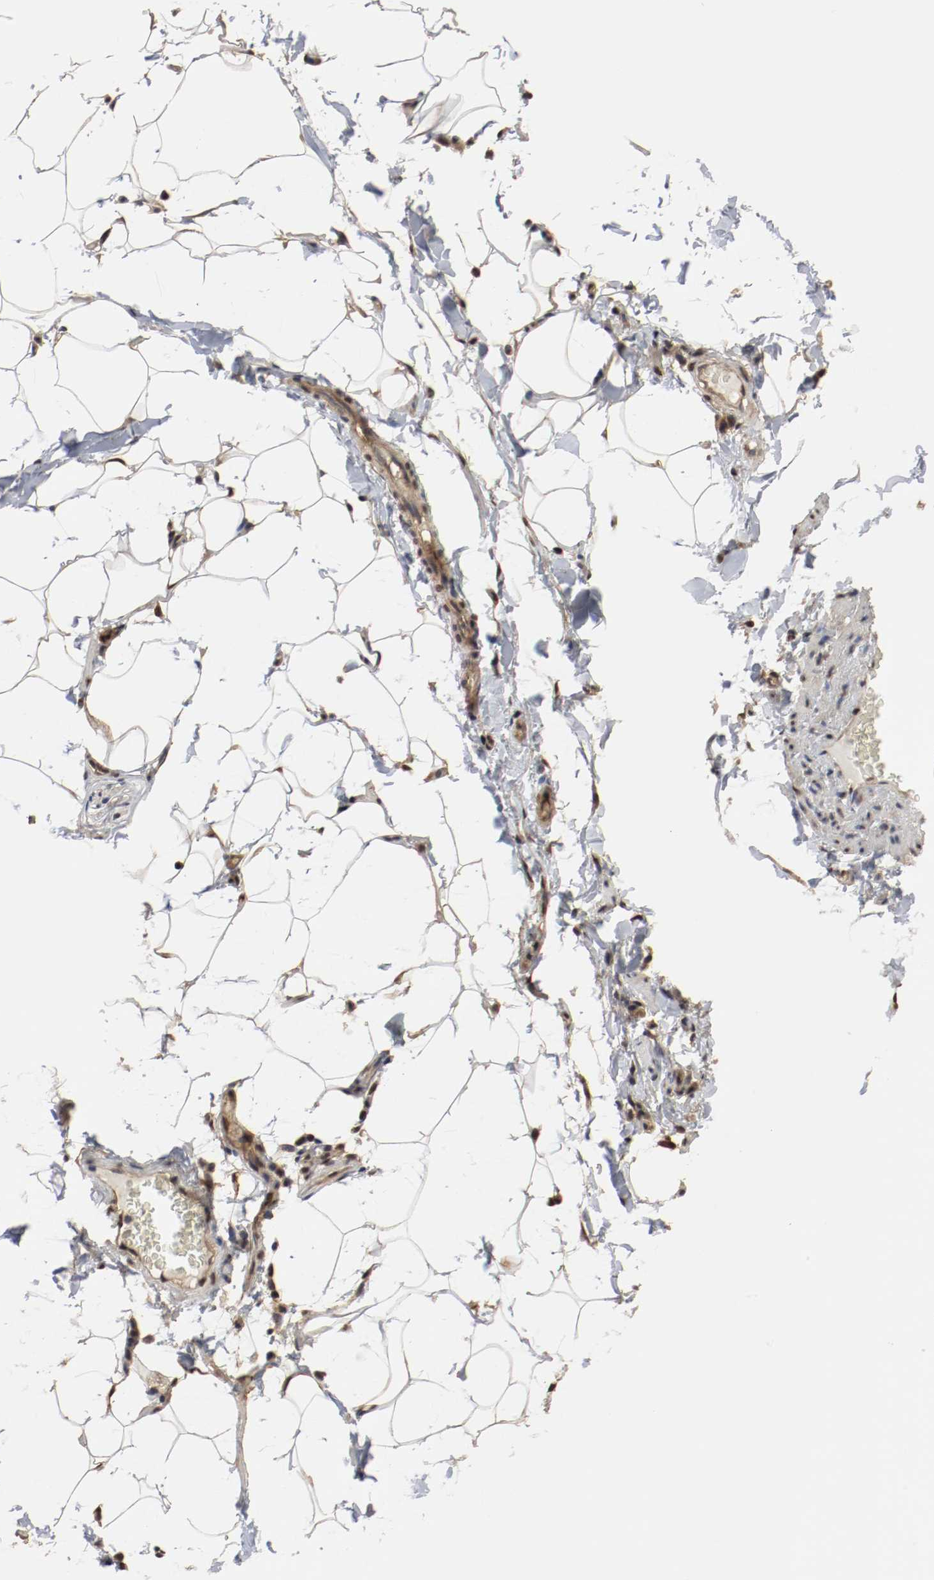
{"staining": {"intensity": "moderate", "quantity": "25%-75%", "location": "cytoplasmic/membranous"}, "tissue": "adipose tissue", "cell_type": "Adipocytes", "image_type": "normal", "snomed": [{"axis": "morphology", "description": "Normal tissue, NOS"}, {"axis": "topography", "description": "Vascular tissue"}], "caption": "Adipocytes exhibit medium levels of moderate cytoplasmic/membranous staining in about 25%-75% of cells in benign human adipose tissue. Using DAB (brown) and hematoxylin (blue) stains, captured at high magnification using brightfield microscopy.", "gene": "AFG3L2", "patient": {"sex": "male", "age": 41}}